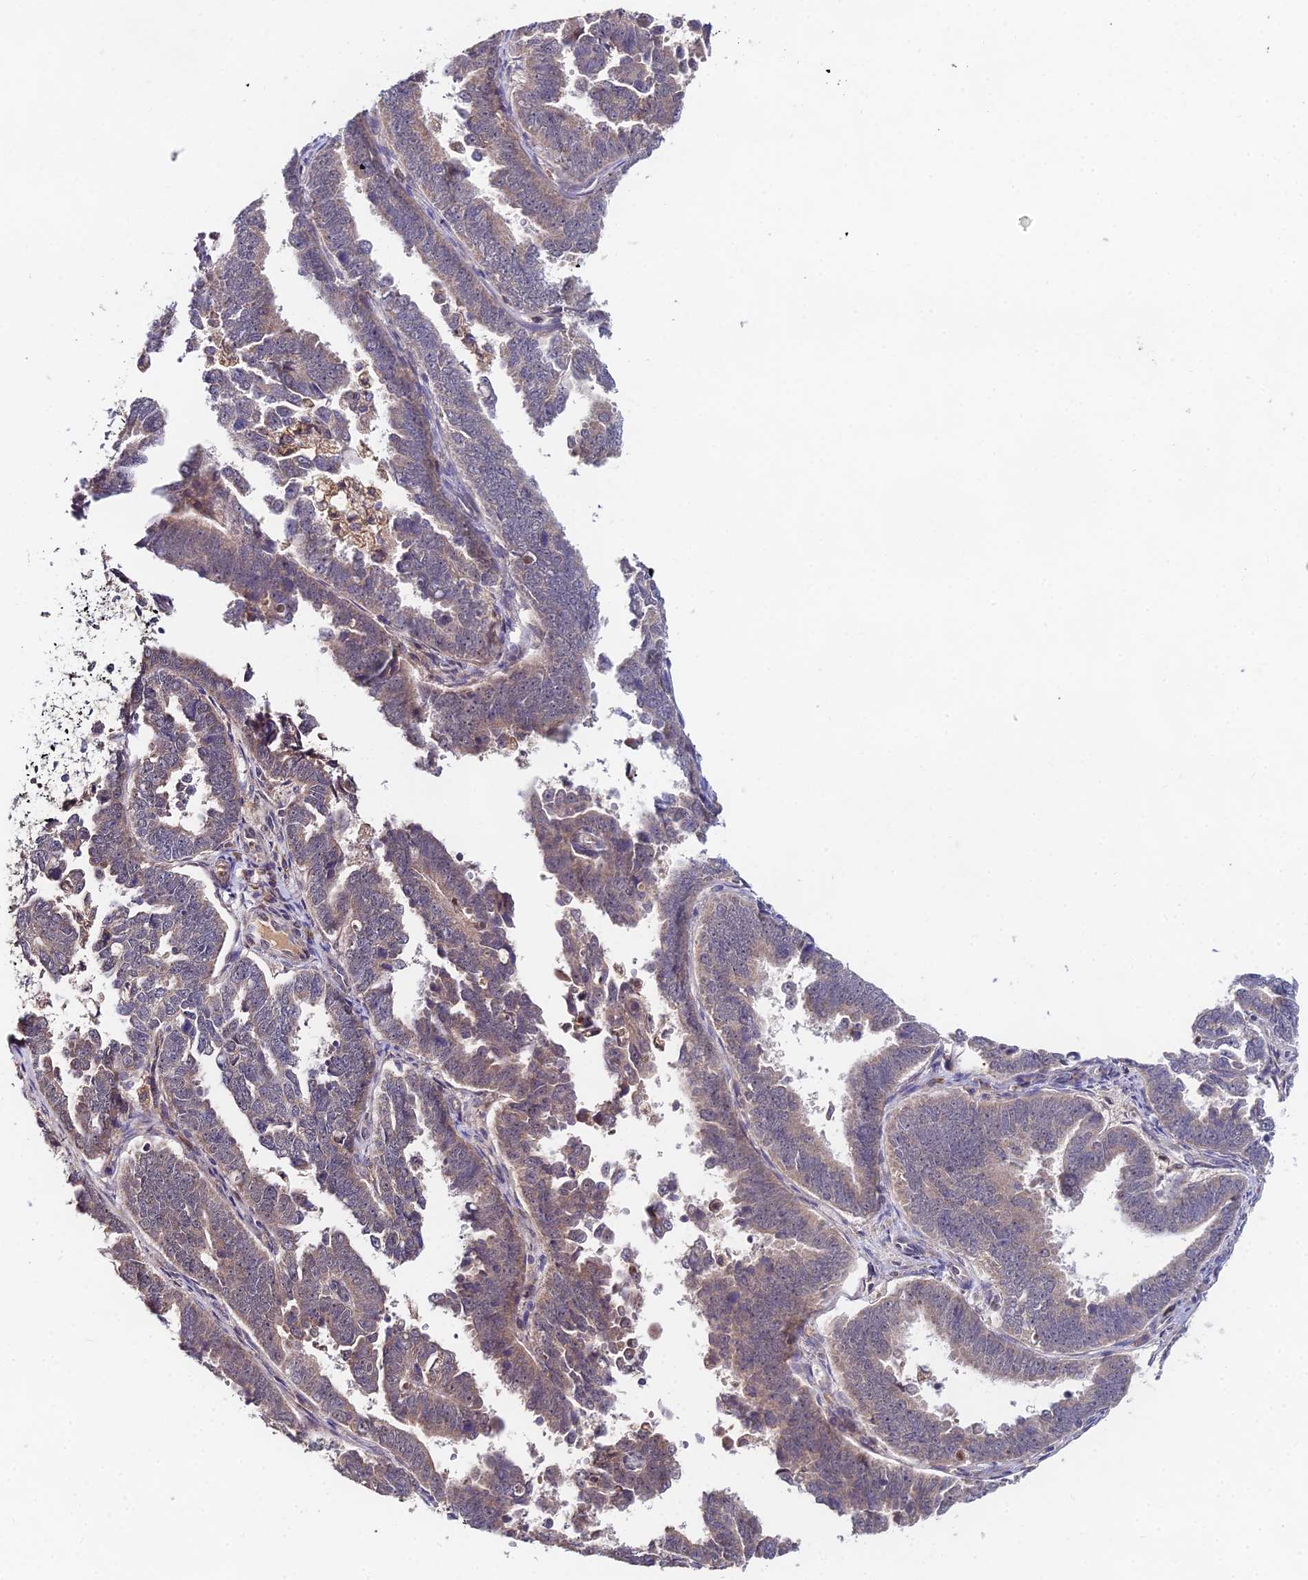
{"staining": {"intensity": "weak", "quantity": "25%-75%", "location": "cytoplasmic/membranous"}, "tissue": "endometrial cancer", "cell_type": "Tumor cells", "image_type": "cancer", "snomed": [{"axis": "morphology", "description": "Adenocarcinoma, NOS"}, {"axis": "topography", "description": "Endometrium"}], "caption": "Human endometrial cancer (adenocarcinoma) stained with a brown dye reveals weak cytoplasmic/membranous positive staining in about 25%-75% of tumor cells.", "gene": "WDR43", "patient": {"sex": "female", "age": 75}}